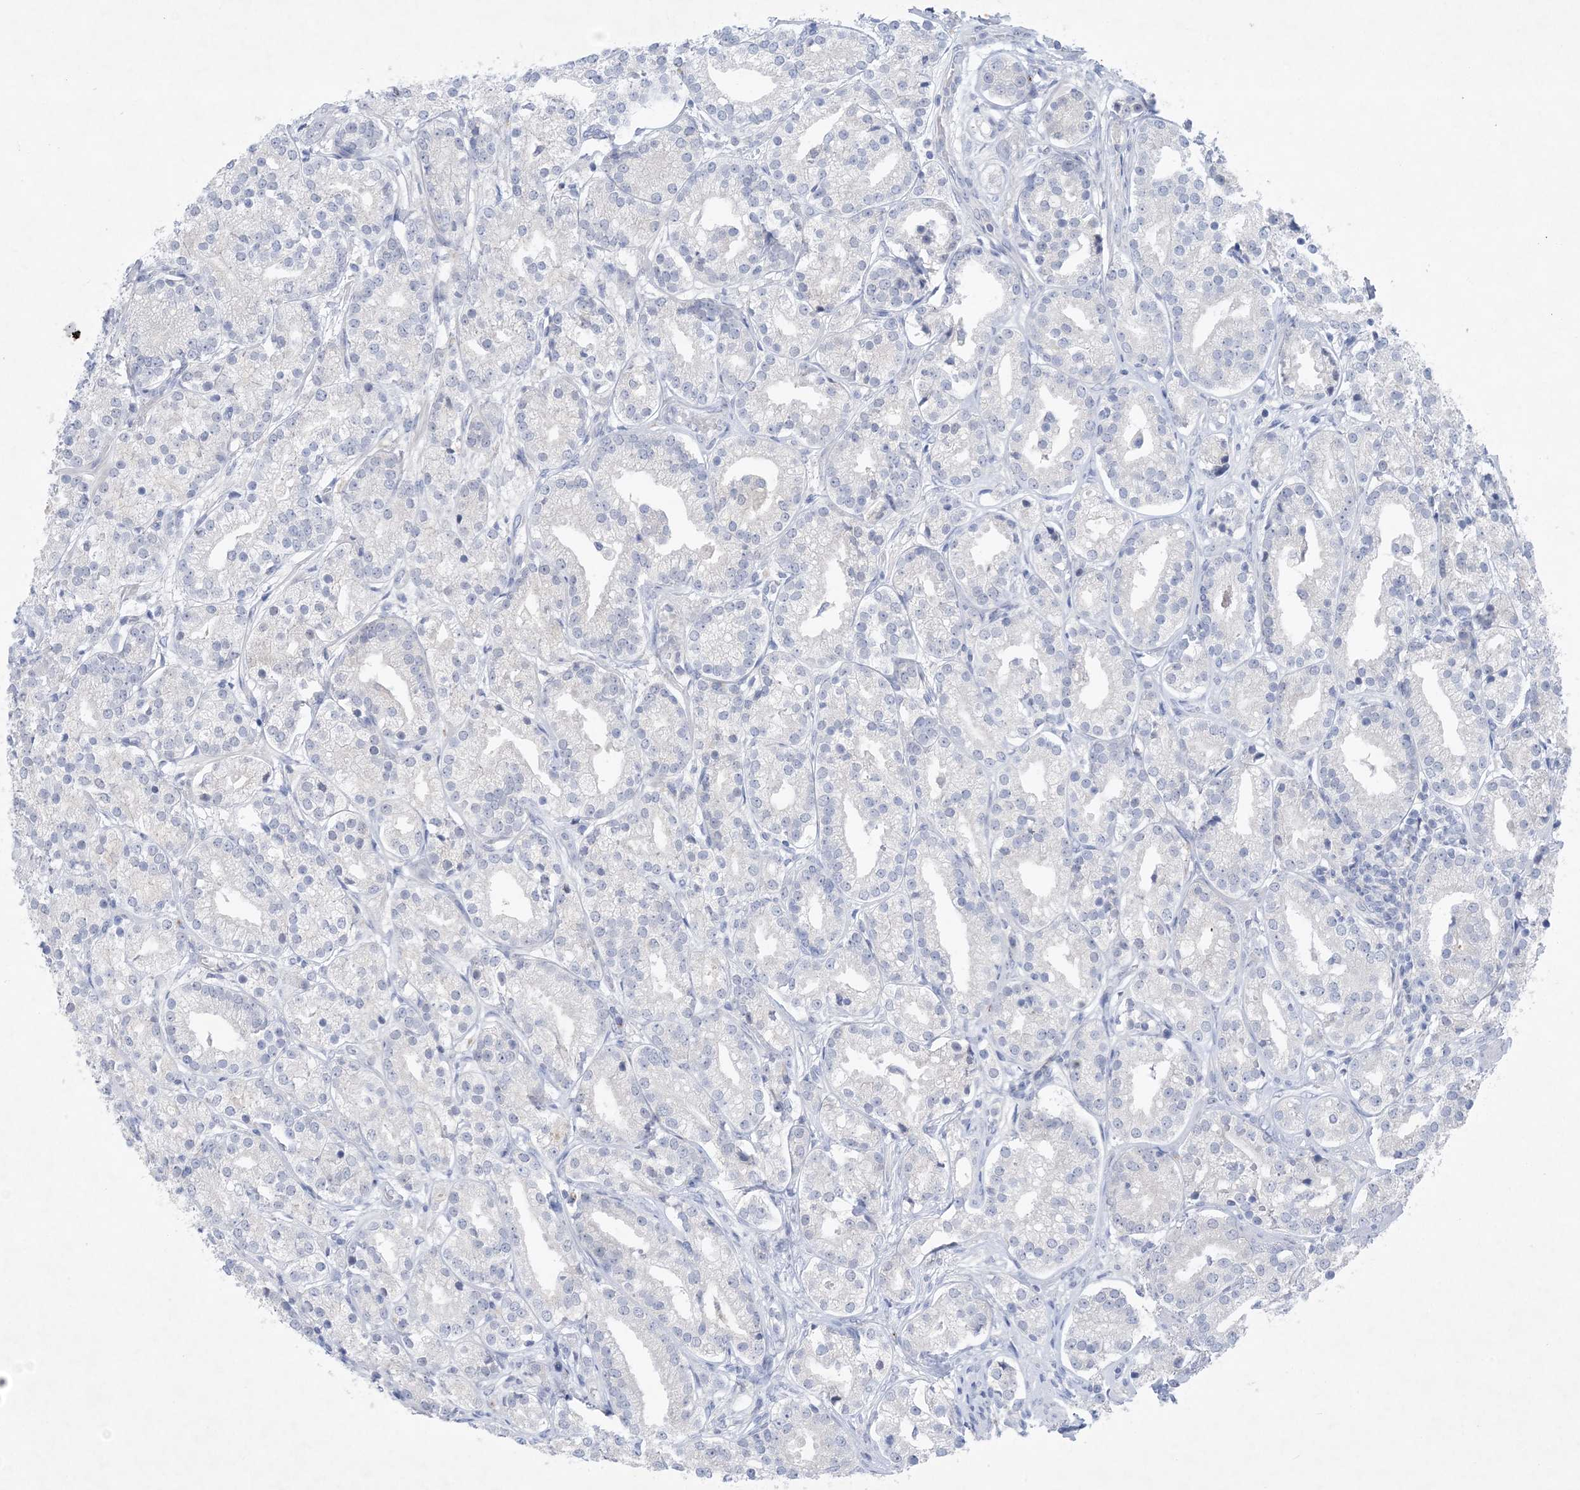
{"staining": {"intensity": "negative", "quantity": "none", "location": "none"}, "tissue": "prostate cancer", "cell_type": "Tumor cells", "image_type": "cancer", "snomed": [{"axis": "morphology", "description": "Adenocarcinoma, High grade"}, {"axis": "topography", "description": "Prostate"}], "caption": "High power microscopy micrograph of an IHC micrograph of adenocarcinoma (high-grade) (prostate), revealing no significant expression in tumor cells. (DAB immunohistochemistry (IHC), high magnification).", "gene": "GABRG1", "patient": {"sex": "male", "age": 69}}